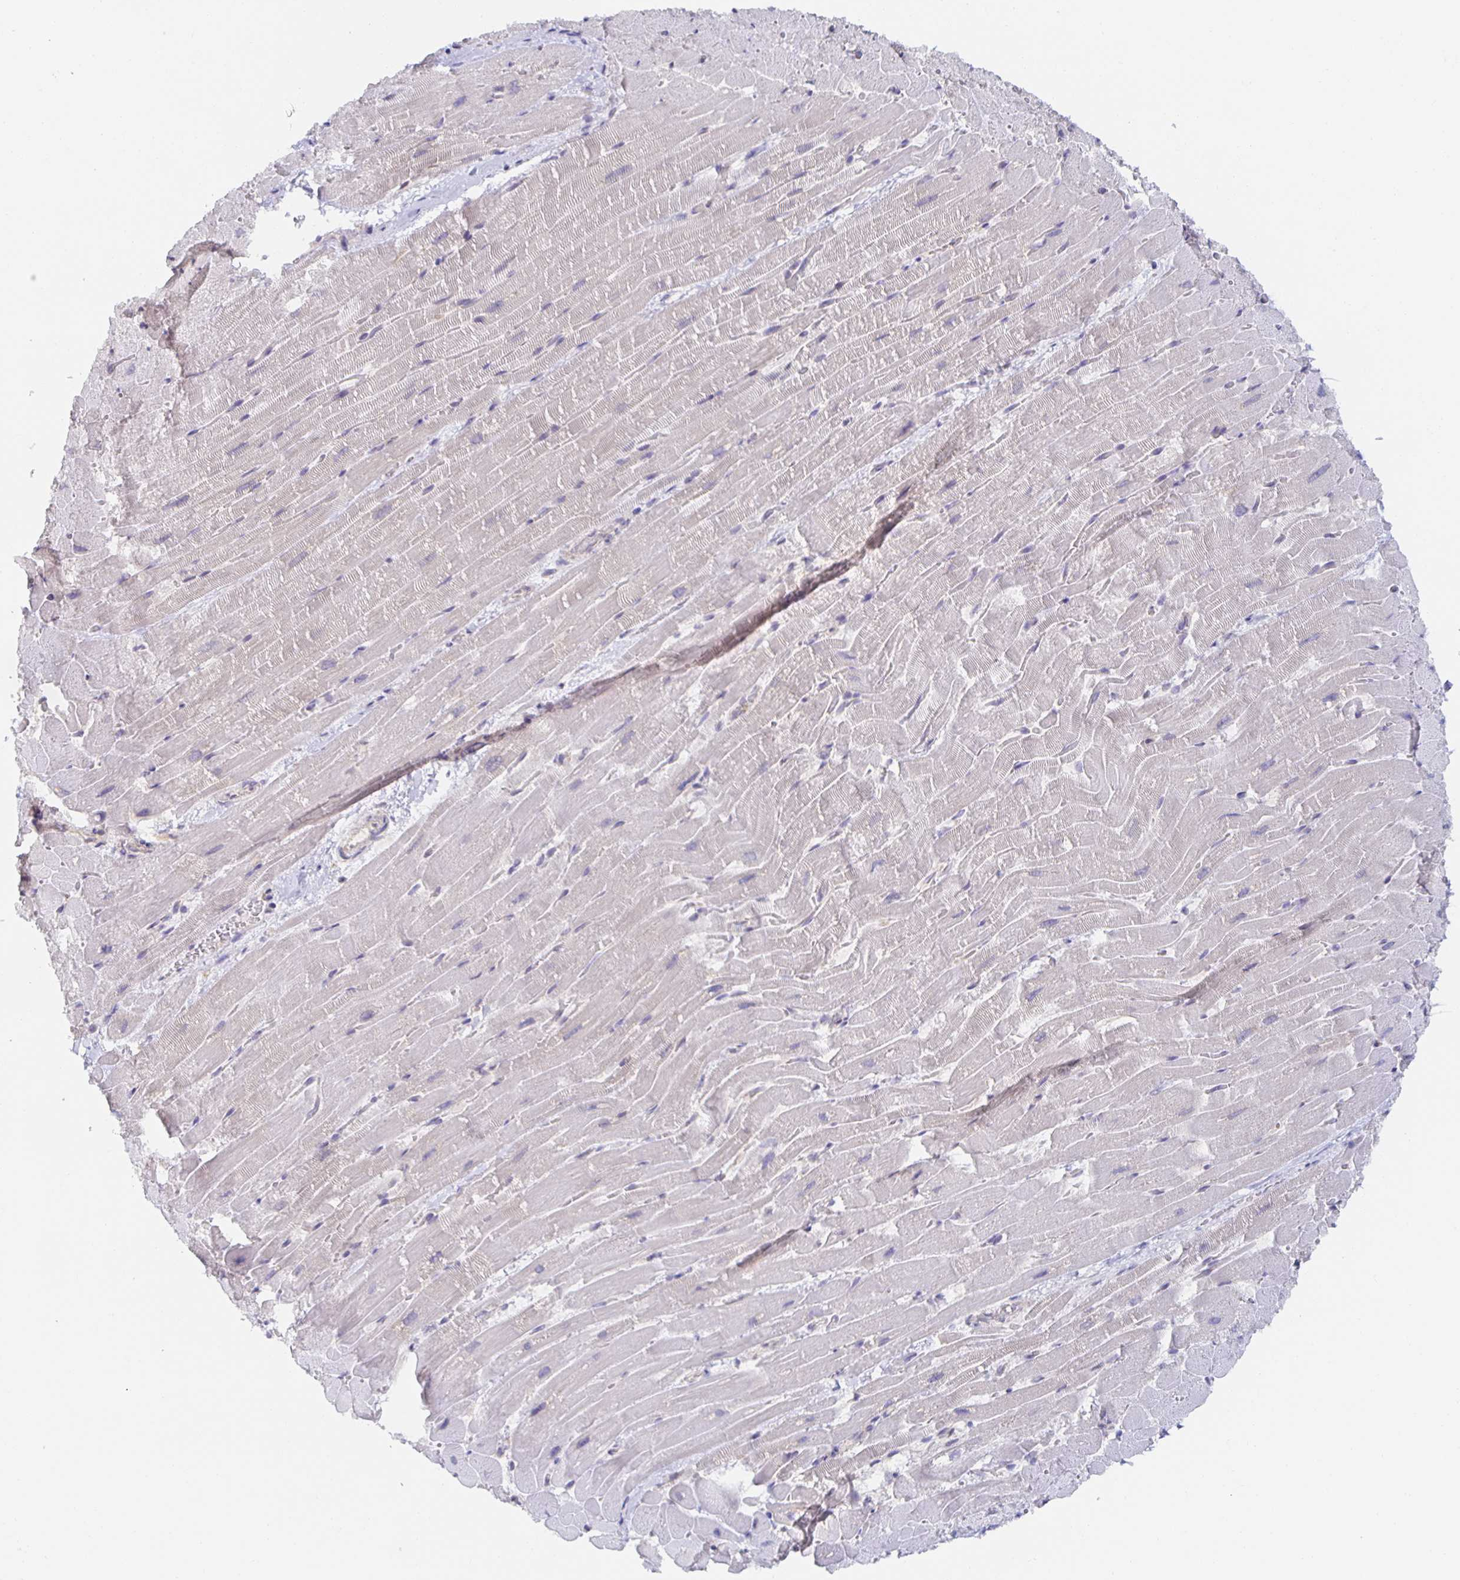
{"staining": {"intensity": "negative", "quantity": "none", "location": "none"}, "tissue": "heart muscle", "cell_type": "Cardiomyocytes", "image_type": "normal", "snomed": [{"axis": "morphology", "description": "Normal tissue, NOS"}, {"axis": "topography", "description": "Heart"}], "caption": "DAB (3,3'-diaminobenzidine) immunohistochemical staining of unremarkable heart muscle shows no significant positivity in cardiomyocytes. The staining is performed using DAB (3,3'-diaminobenzidine) brown chromogen with nuclei counter-stained in using hematoxylin.", "gene": "BAD", "patient": {"sex": "male", "age": 37}}